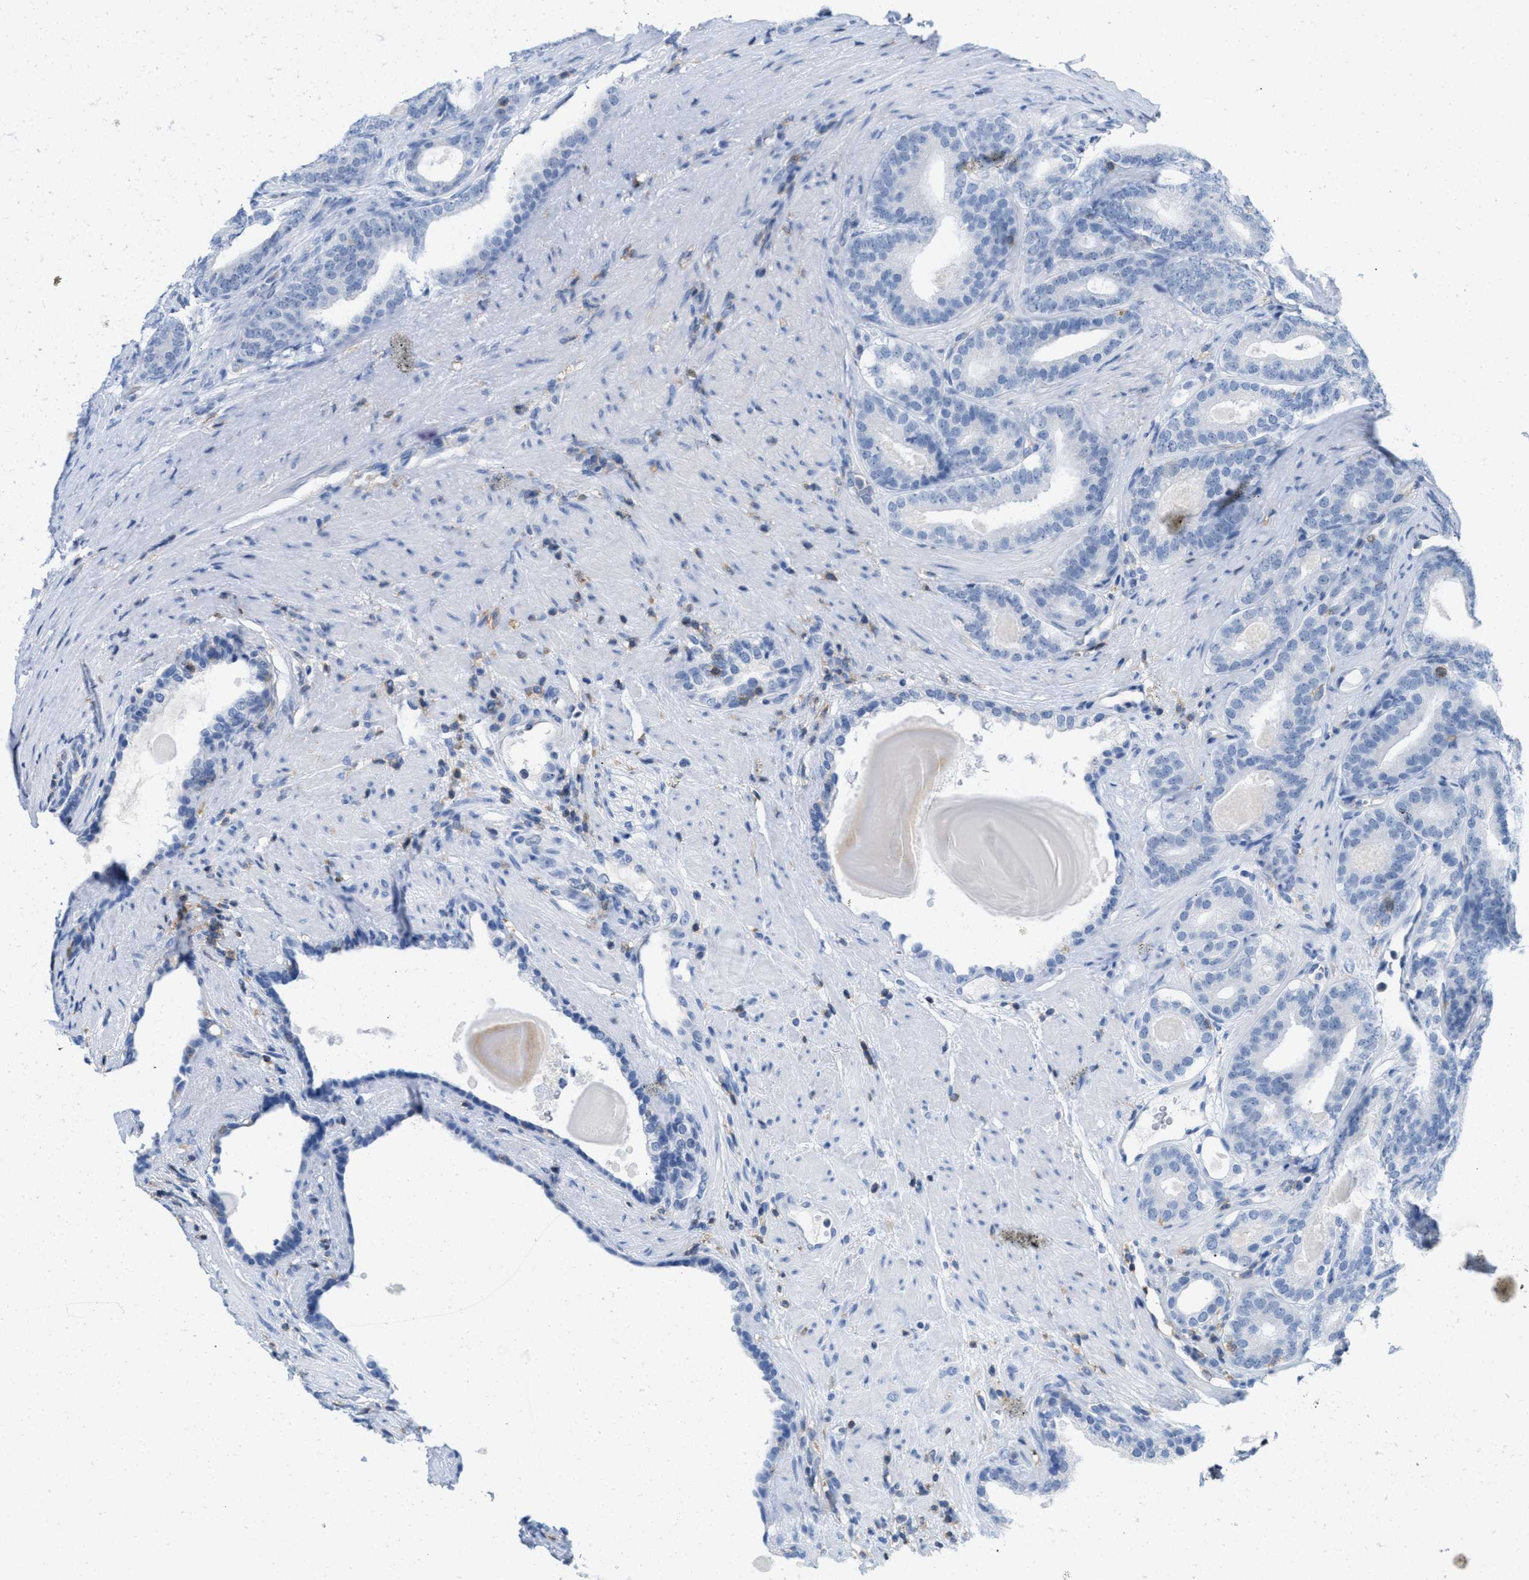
{"staining": {"intensity": "negative", "quantity": "none", "location": "none"}, "tissue": "prostate cancer", "cell_type": "Tumor cells", "image_type": "cancer", "snomed": [{"axis": "morphology", "description": "Adenocarcinoma, High grade"}, {"axis": "topography", "description": "Prostate"}], "caption": "This is an IHC photomicrograph of prostate adenocarcinoma (high-grade). There is no staining in tumor cells.", "gene": "IL16", "patient": {"sex": "male", "age": 60}}